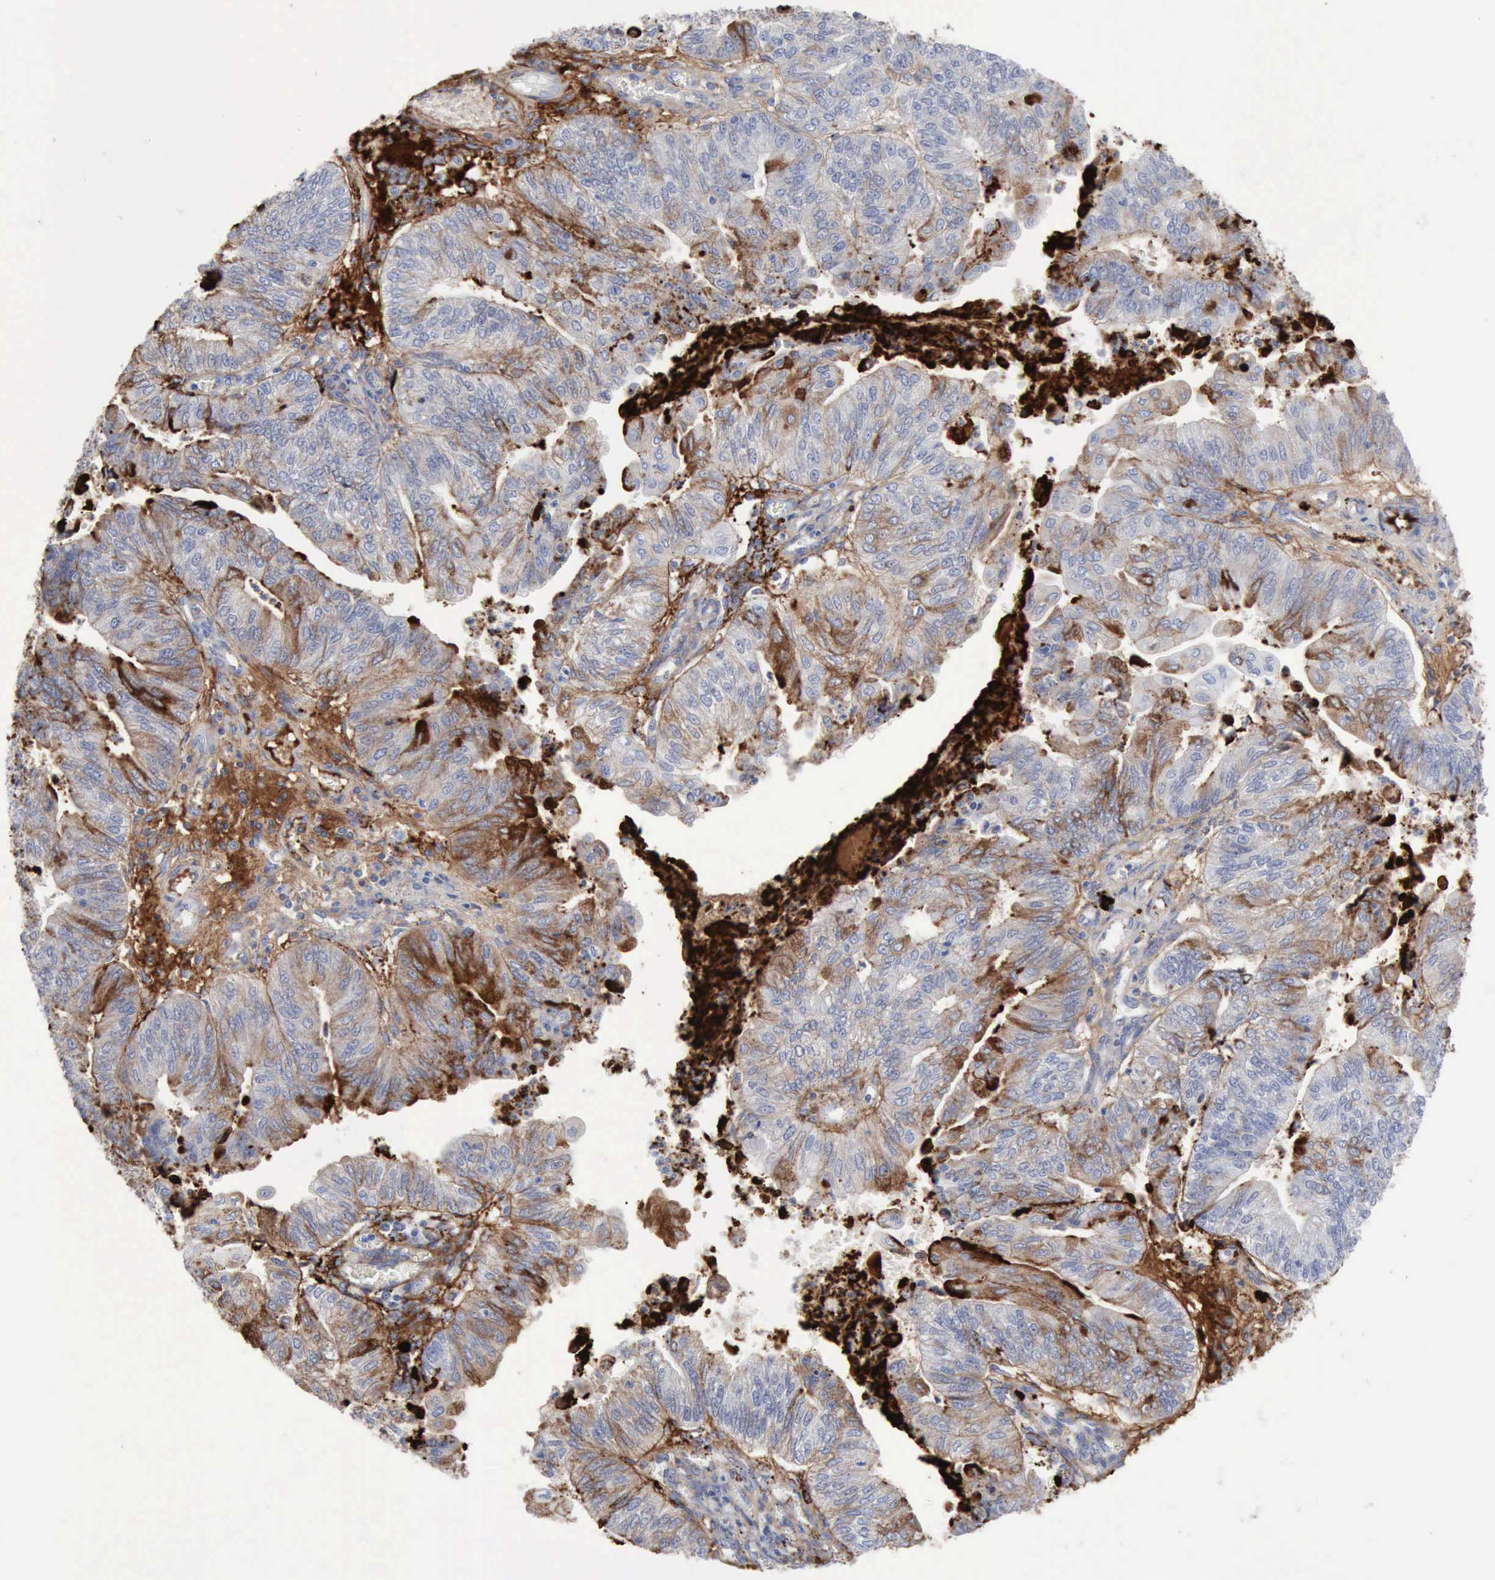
{"staining": {"intensity": "moderate", "quantity": "25%-75%", "location": "cytoplasmic/membranous"}, "tissue": "endometrial cancer", "cell_type": "Tumor cells", "image_type": "cancer", "snomed": [{"axis": "morphology", "description": "Adenocarcinoma, NOS"}, {"axis": "topography", "description": "Endometrium"}], "caption": "Protein analysis of adenocarcinoma (endometrial) tissue reveals moderate cytoplasmic/membranous positivity in about 25%-75% of tumor cells. The staining is performed using DAB brown chromogen to label protein expression. The nuclei are counter-stained blue using hematoxylin.", "gene": "C4BPA", "patient": {"sex": "female", "age": 59}}